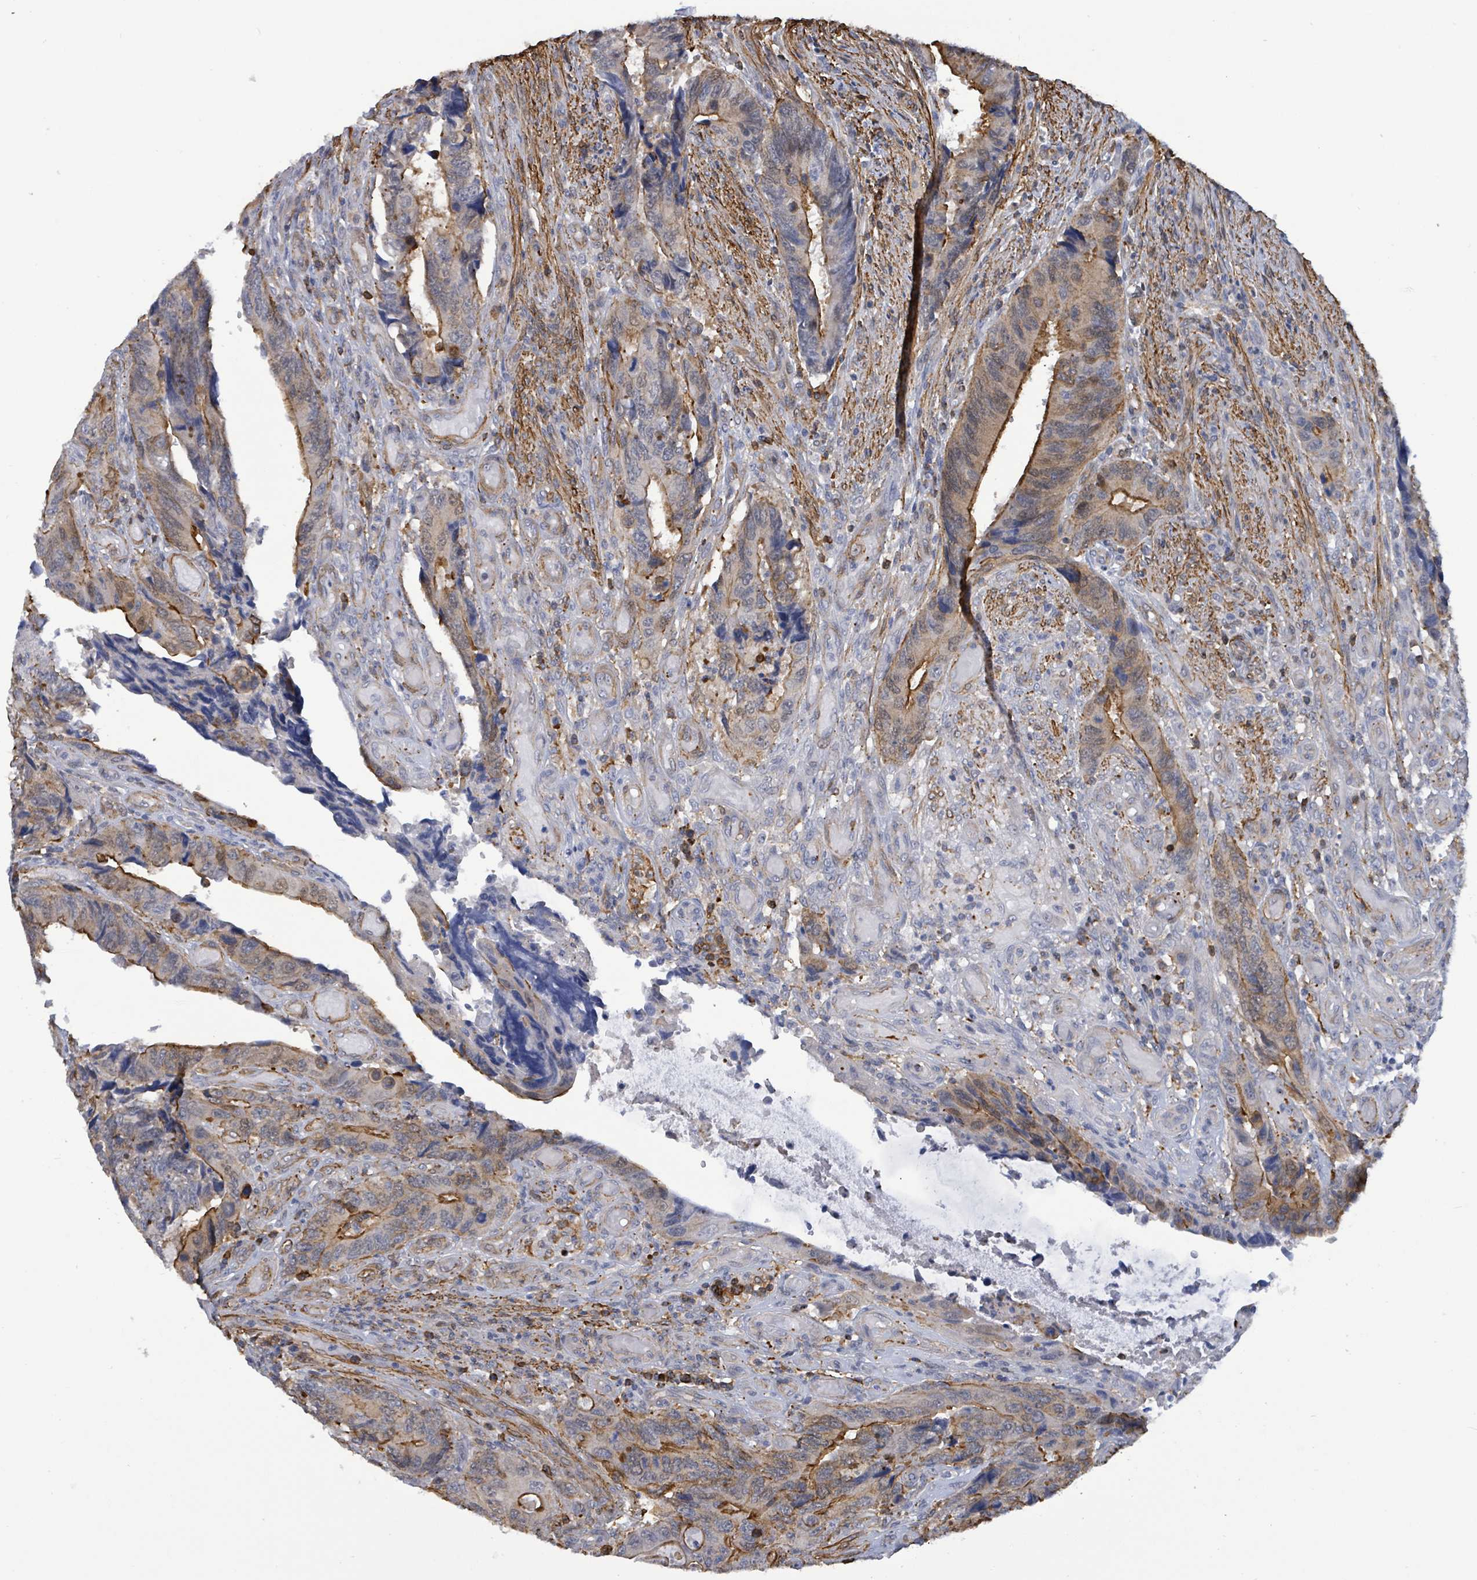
{"staining": {"intensity": "moderate", "quantity": "25%-75%", "location": "cytoplasmic/membranous"}, "tissue": "colorectal cancer", "cell_type": "Tumor cells", "image_type": "cancer", "snomed": [{"axis": "morphology", "description": "Adenocarcinoma, NOS"}, {"axis": "topography", "description": "Colon"}], "caption": "About 25%-75% of tumor cells in colorectal cancer (adenocarcinoma) demonstrate moderate cytoplasmic/membranous protein positivity as visualized by brown immunohistochemical staining.", "gene": "PRKRIP1", "patient": {"sex": "male", "age": 87}}